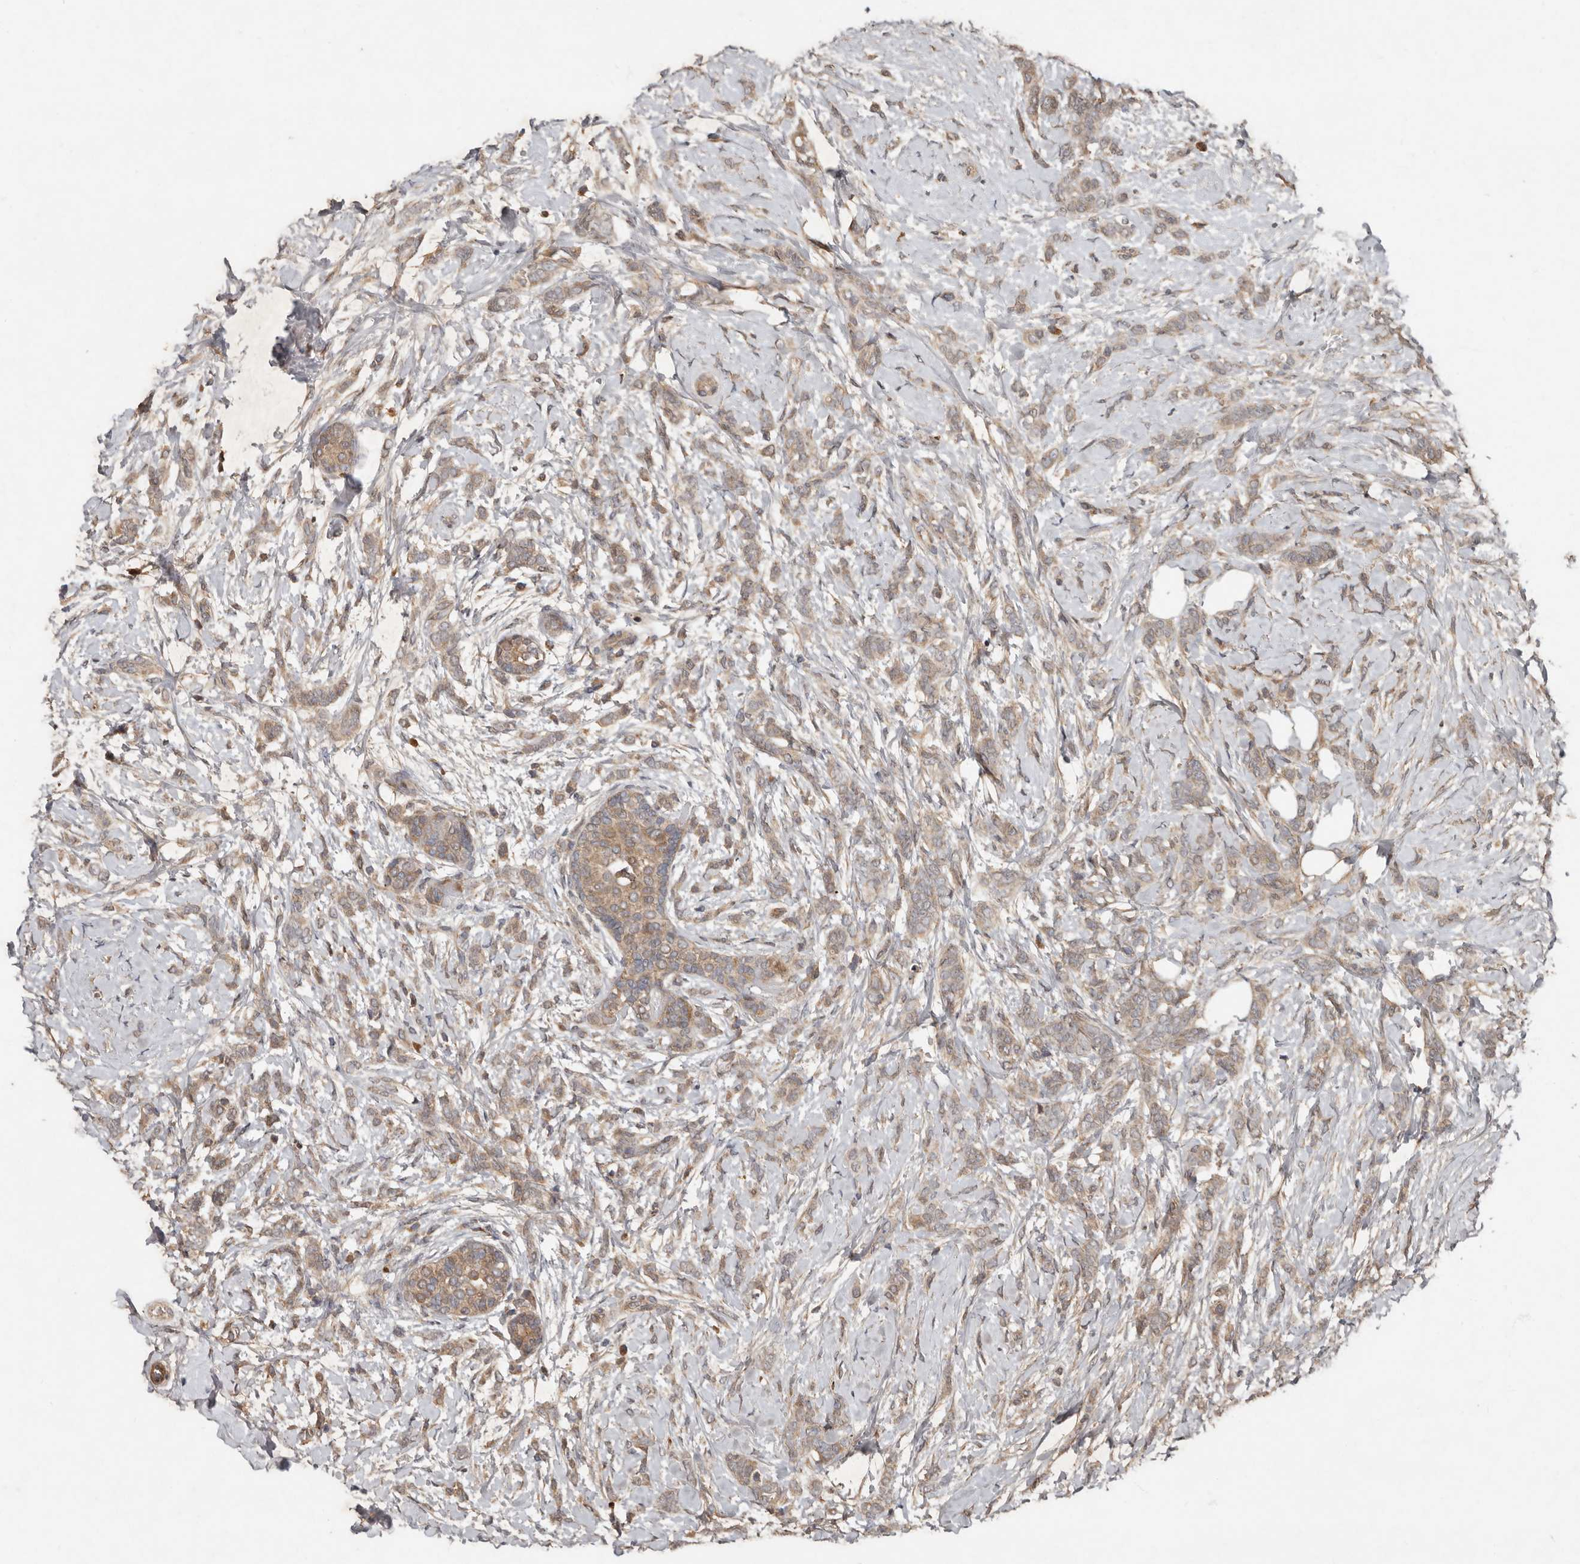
{"staining": {"intensity": "weak", "quantity": ">75%", "location": "cytoplasmic/membranous"}, "tissue": "breast cancer", "cell_type": "Tumor cells", "image_type": "cancer", "snomed": [{"axis": "morphology", "description": "Lobular carcinoma, in situ"}, {"axis": "morphology", "description": "Lobular carcinoma"}, {"axis": "topography", "description": "Breast"}], "caption": "Immunohistochemical staining of human lobular carcinoma (breast) displays weak cytoplasmic/membranous protein expression in about >75% of tumor cells. (Brightfield microscopy of DAB IHC at high magnification).", "gene": "KIF26B", "patient": {"sex": "female", "age": 41}}